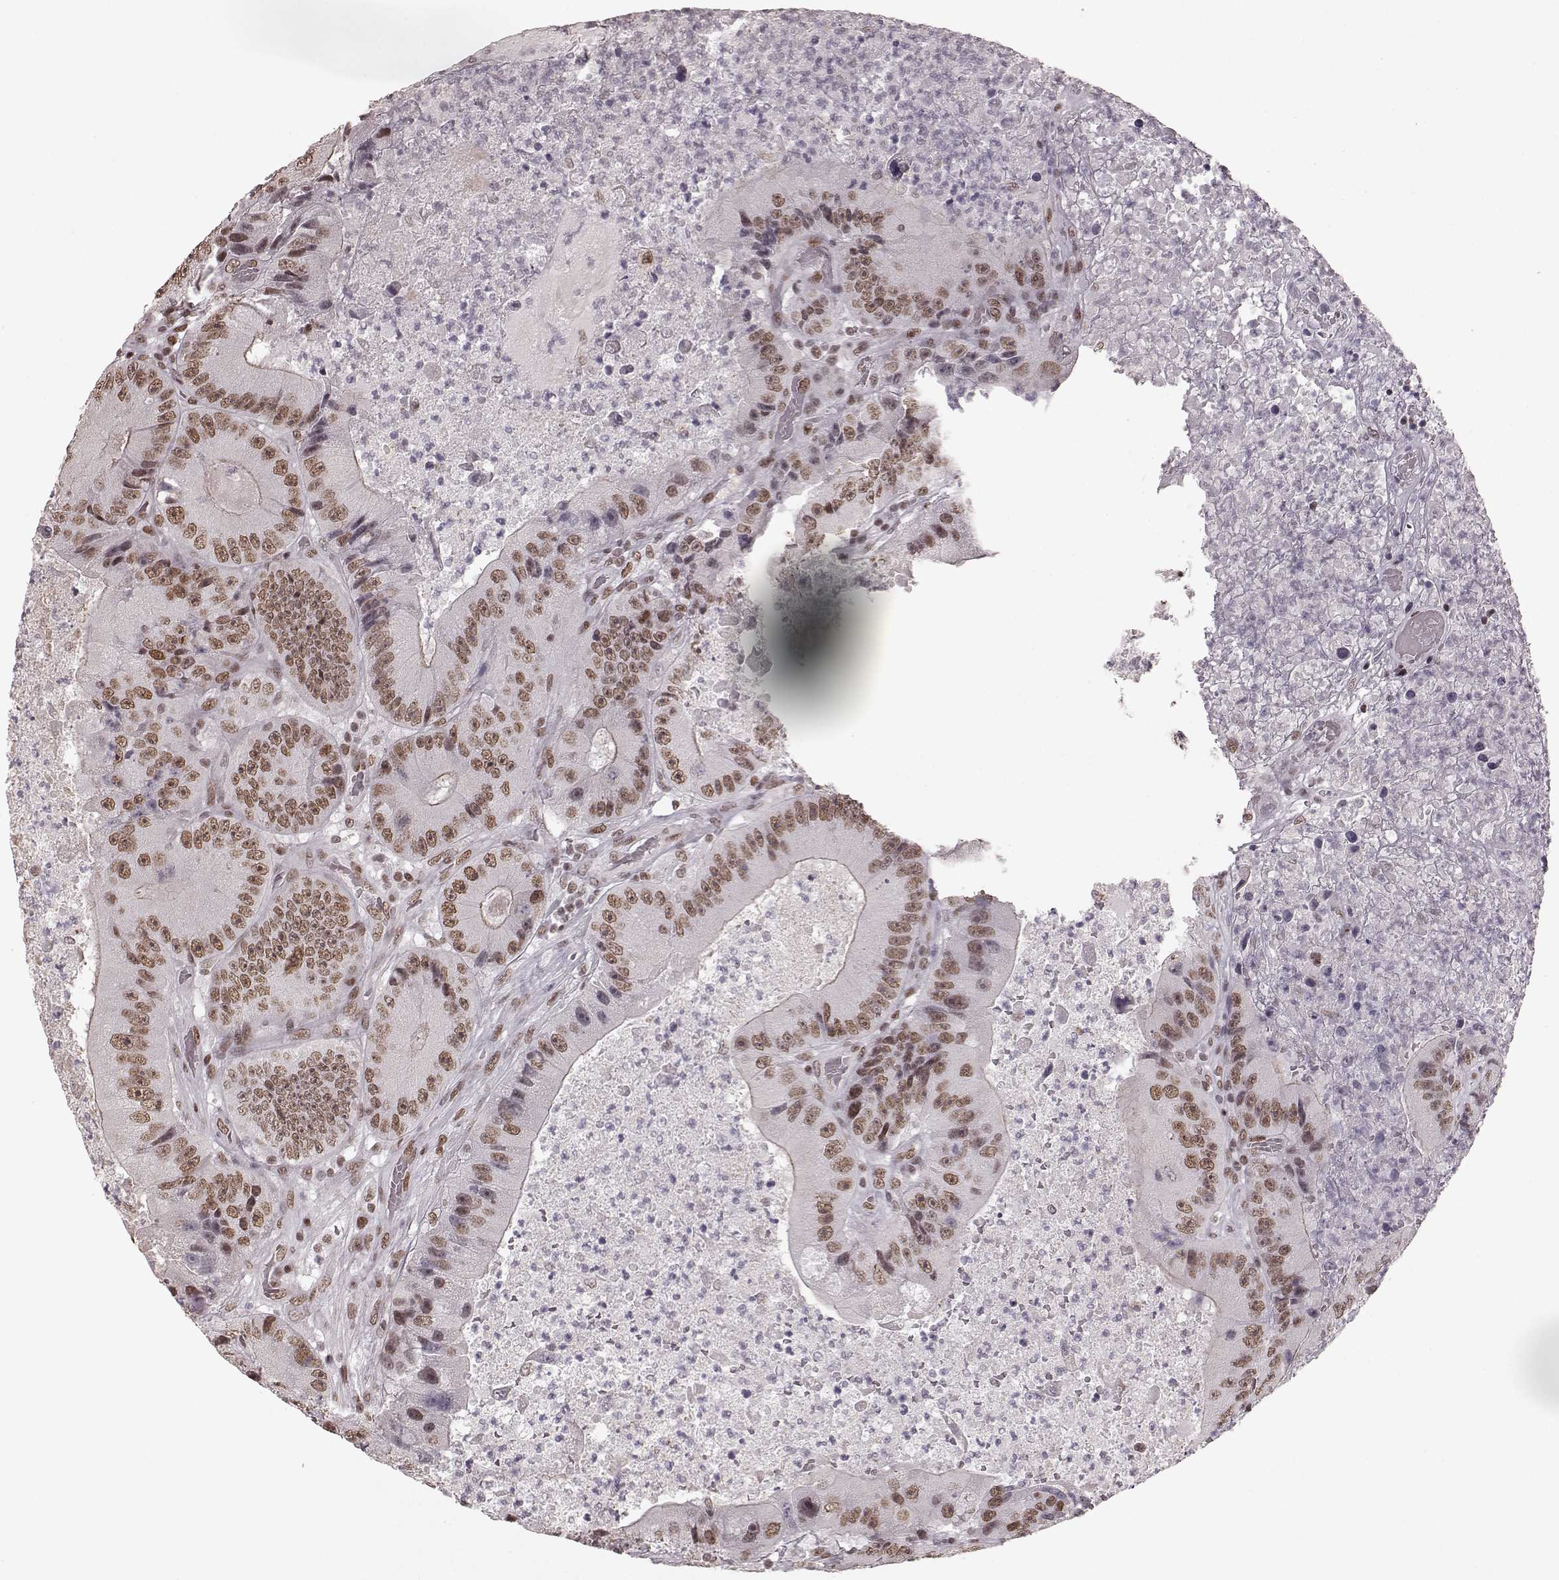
{"staining": {"intensity": "moderate", "quantity": ">75%", "location": "nuclear"}, "tissue": "colorectal cancer", "cell_type": "Tumor cells", "image_type": "cancer", "snomed": [{"axis": "morphology", "description": "Adenocarcinoma, NOS"}, {"axis": "topography", "description": "Colon"}], "caption": "Colorectal cancer was stained to show a protein in brown. There is medium levels of moderate nuclear expression in approximately >75% of tumor cells.", "gene": "NR2C1", "patient": {"sex": "female", "age": 86}}